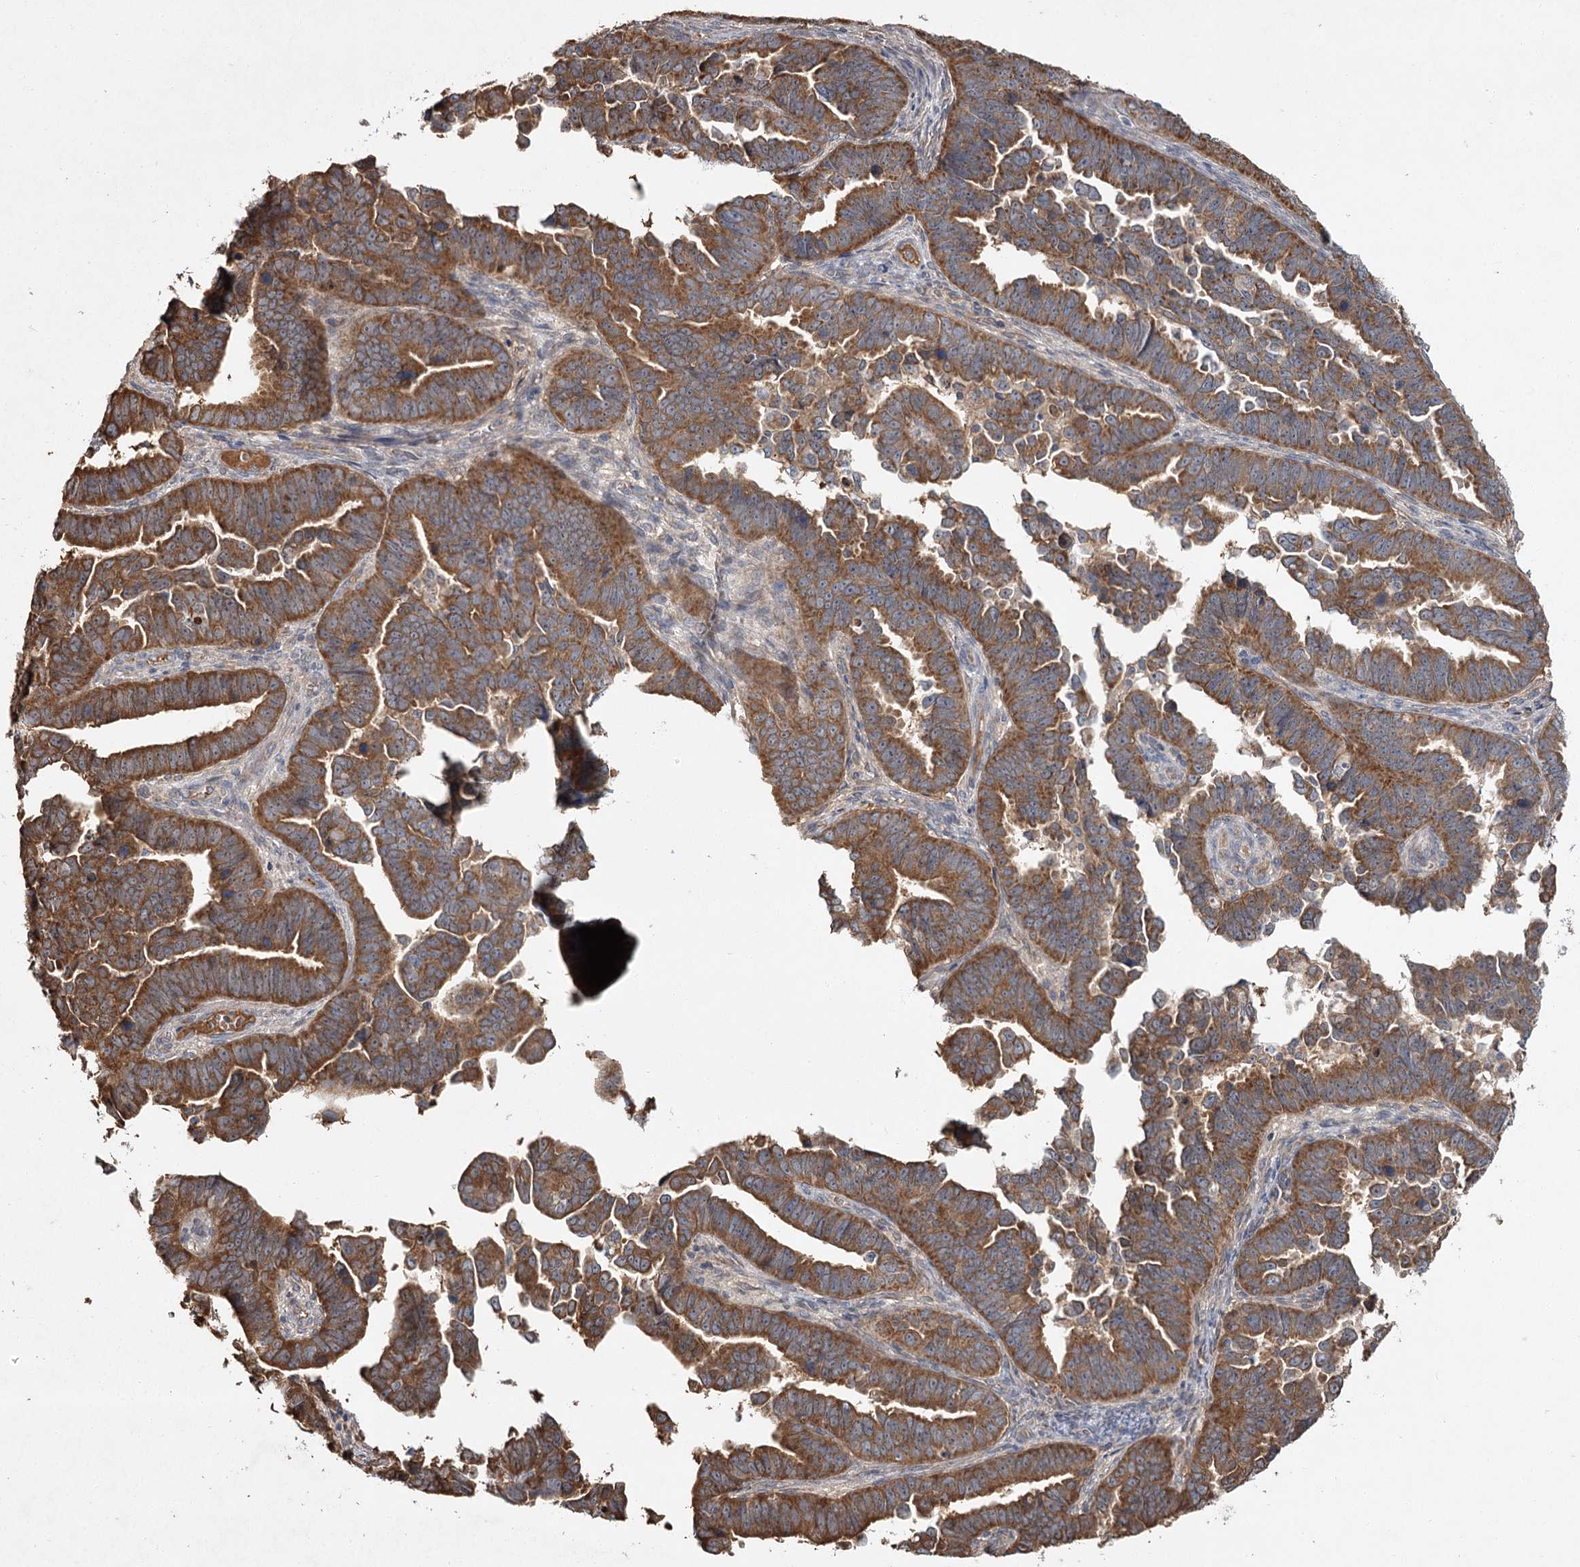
{"staining": {"intensity": "moderate", "quantity": ">75%", "location": "cytoplasmic/membranous"}, "tissue": "endometrial cancer", "cell_type": "Tumor cells", "image_type": "cancer", "snomed": [{"axis": "morphology", "description": "Adenocarcinoma, NOS"}, {"axis": "topography", "description": "Endometrium"}], "caption": "Immunohistochemical staining of endometrial cancer (adenocarcinoma) shows medium levels of moderate cytoplasmic/membranous protein expression in about >75% of tumor cells.", "gene": "MFN1", "patient": {"sex": "female", "age": 75}}